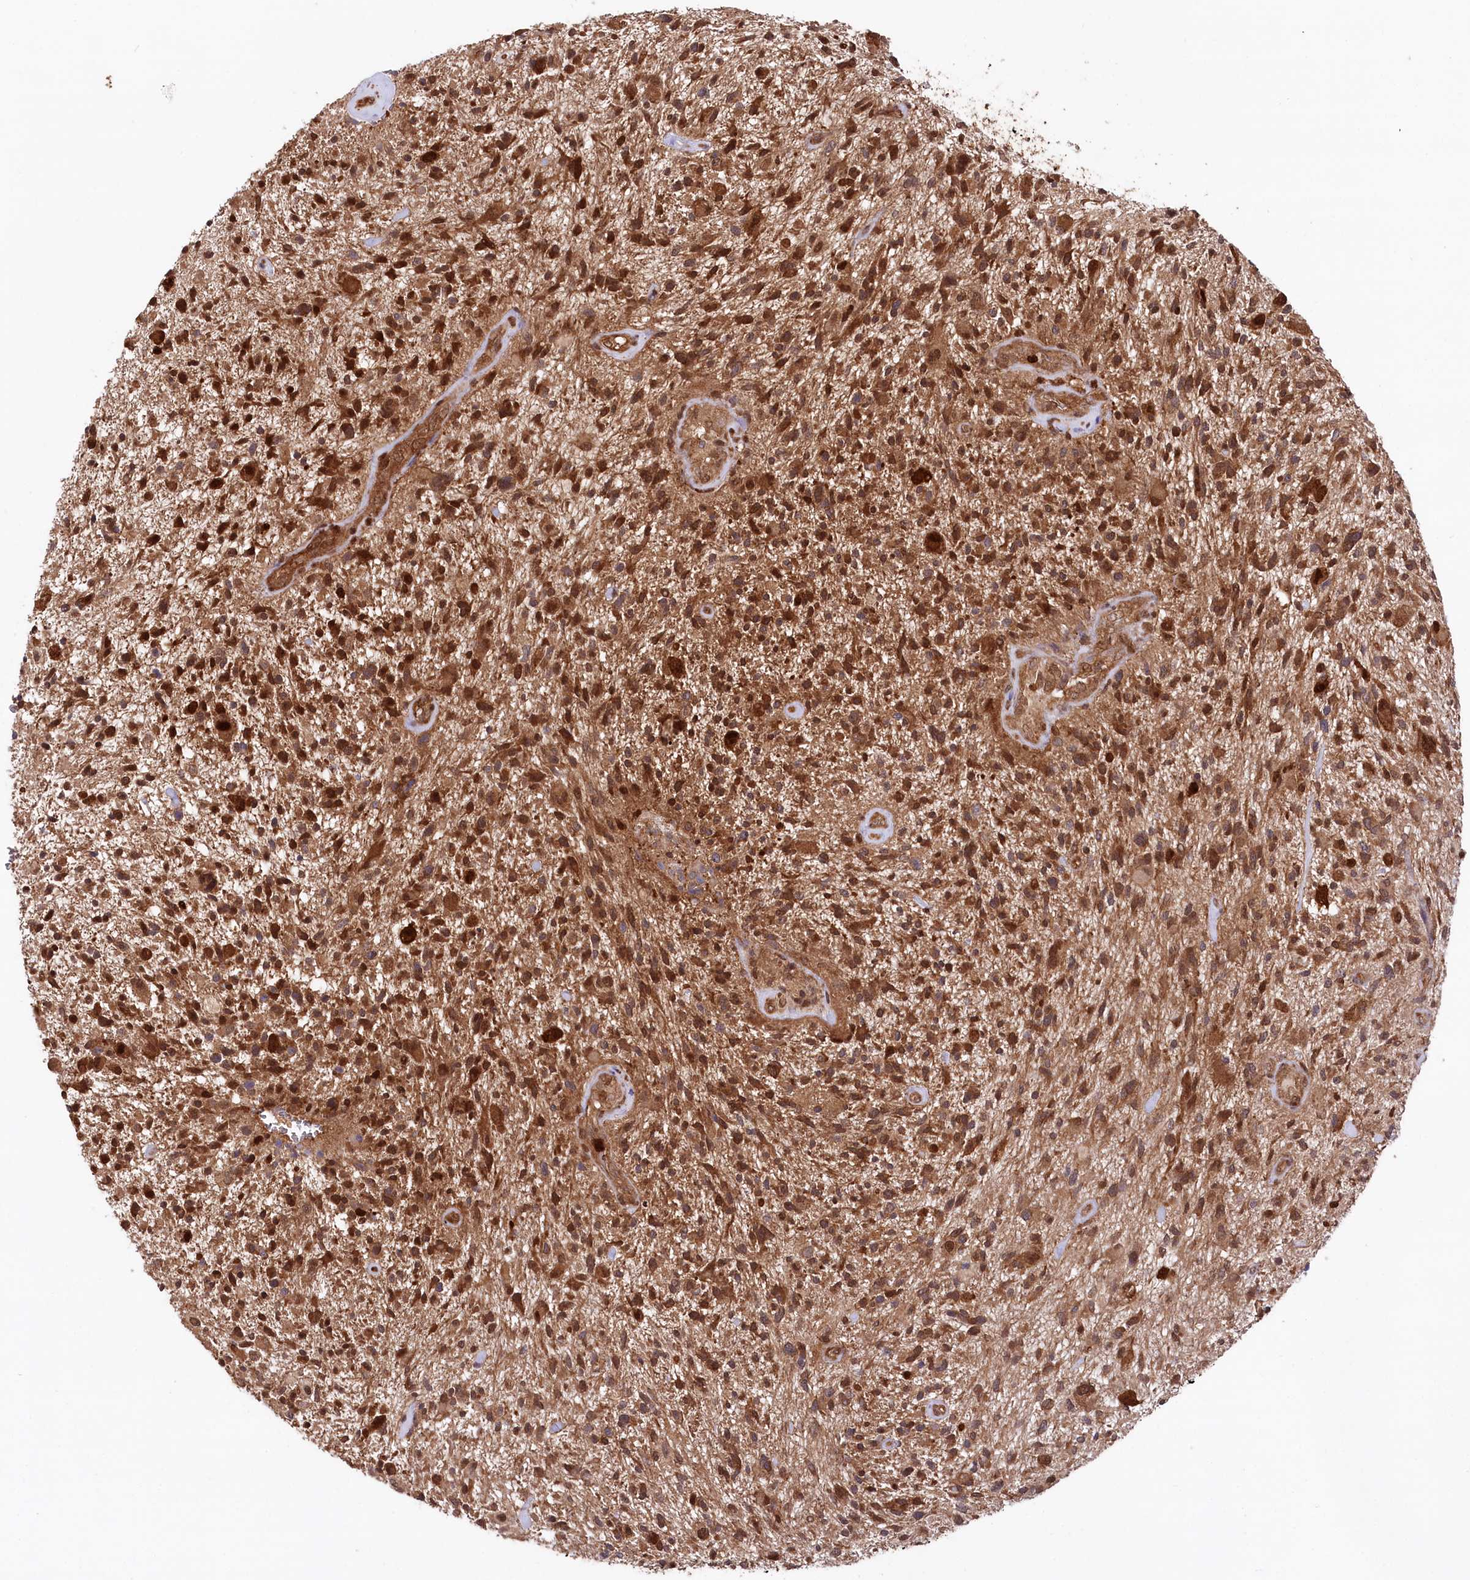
{"staining": {"intensity": "strong", "quantity": ">75%", "location": "cytoplasmic/membranous,nuclear"}, "tissue": "glioma", "cell_type": "Tumor cells", "image_type": "cancer", "snomed": [{"axis": "morphology", "description": "Glioma, malignant, High grade"}, {"axis": "topography", "description": "Brain"}], "caption": "The photomicrograph displays a brown stain indicating the presence of a protein in the cytoplasmic/membranous and nuclear of tumor cells in glioma.", "gene": "LSG1", "patient": {"sex": "male", "age": 47}}